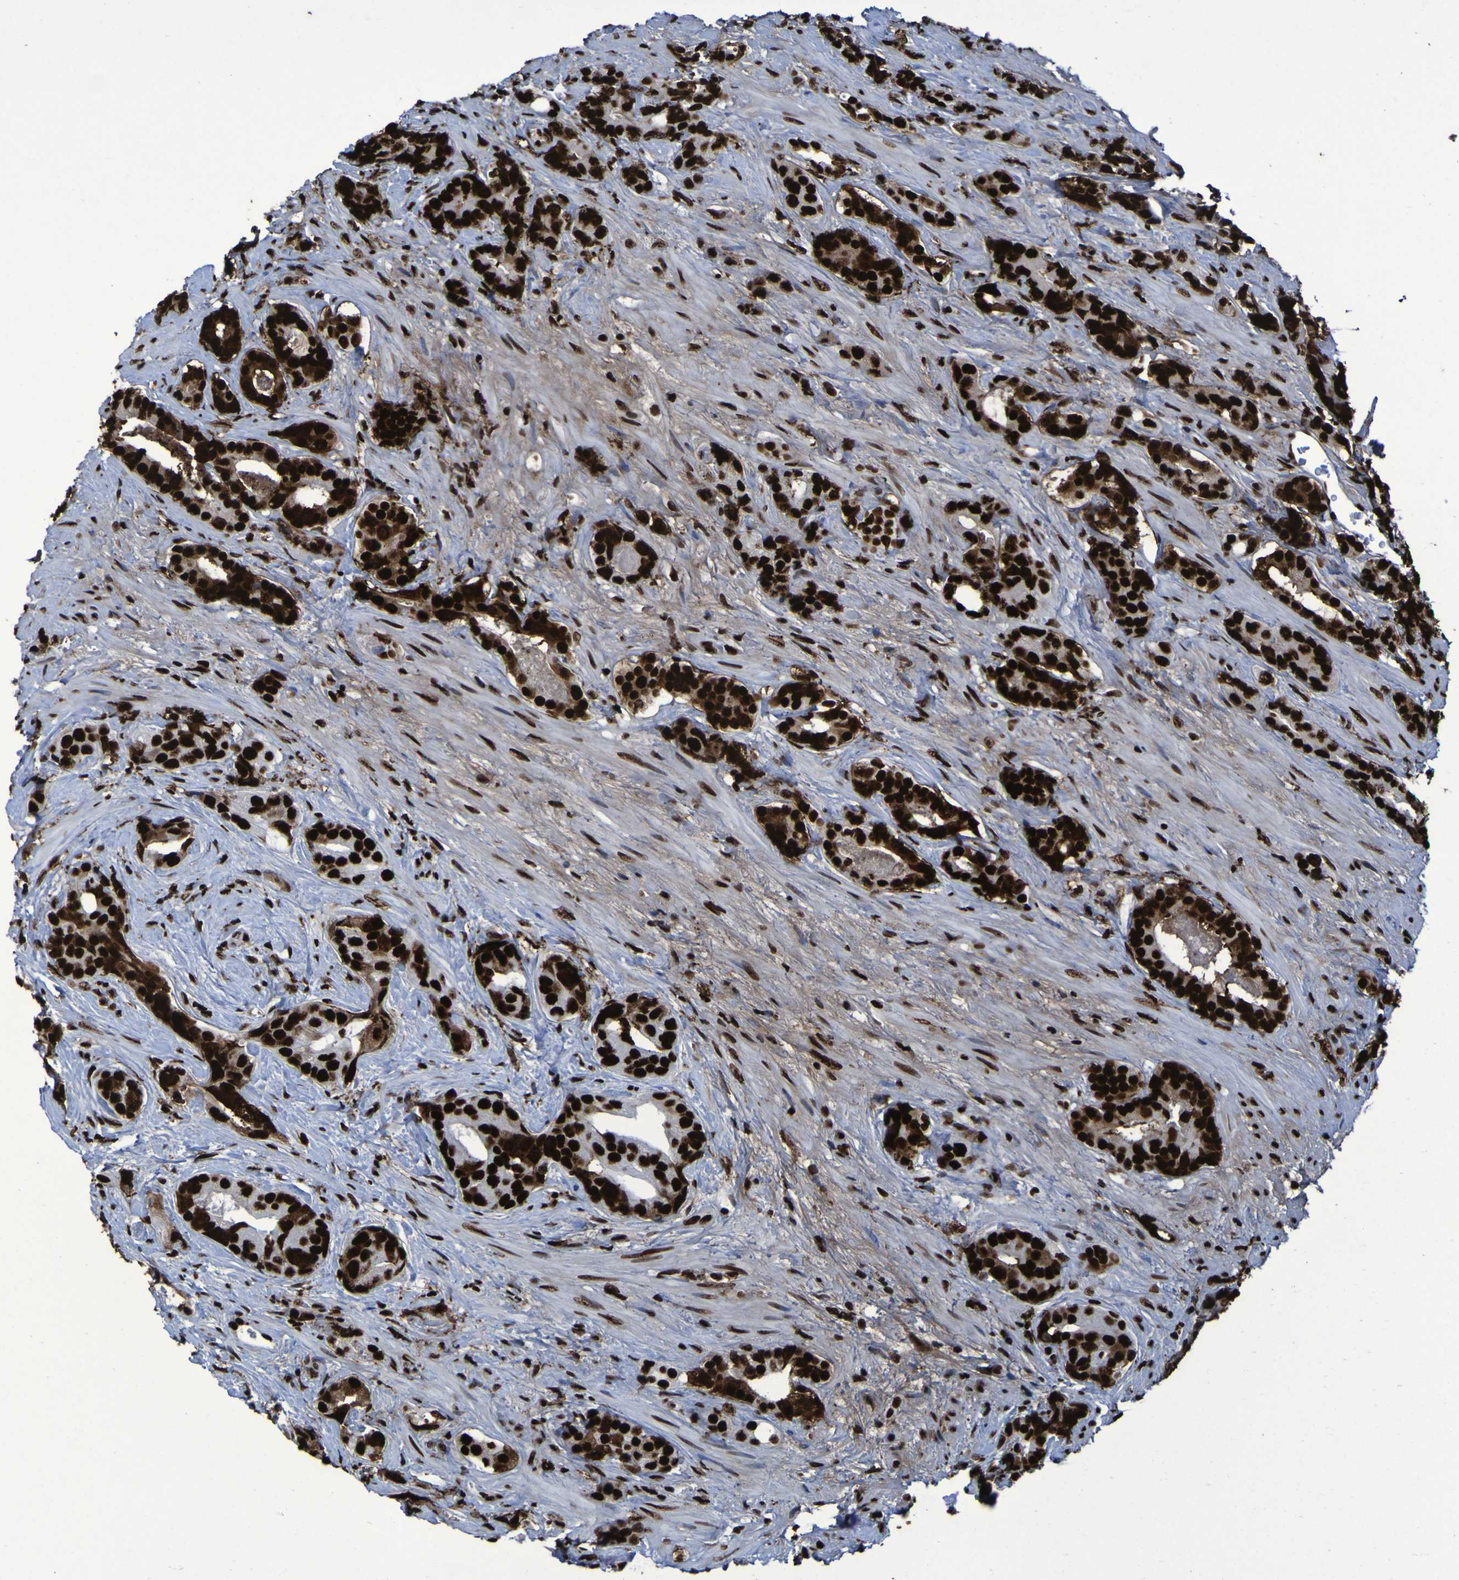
{"staining": {"intensity": "strong", "quantity": ">75%", "location": "nuclear"}, "tissue": "prostate cancer", "cell_type": "Tumor cells", "image_type": "cancer", "snomed": [{"axis": "morphology", "description": "Adenocarcinoma, High grade"}, {"axis": "topography", "description": "Prostate"}], "caption": "DAB (3,3'-diaminobenzidine) immunohistochemical staining of human prostate adenocarcinoma (high-grade) exhibits strong nuclear protein positivity in approximately >75% of tumor cells. The staining was performed using DAB (3,3'-diaminobenzidine), with brown indicating positive protein expression. Nuclei are stained blue with hematoxylin.", "gene": "NPM1", "patient": {"sex": "male", "age": 71}}